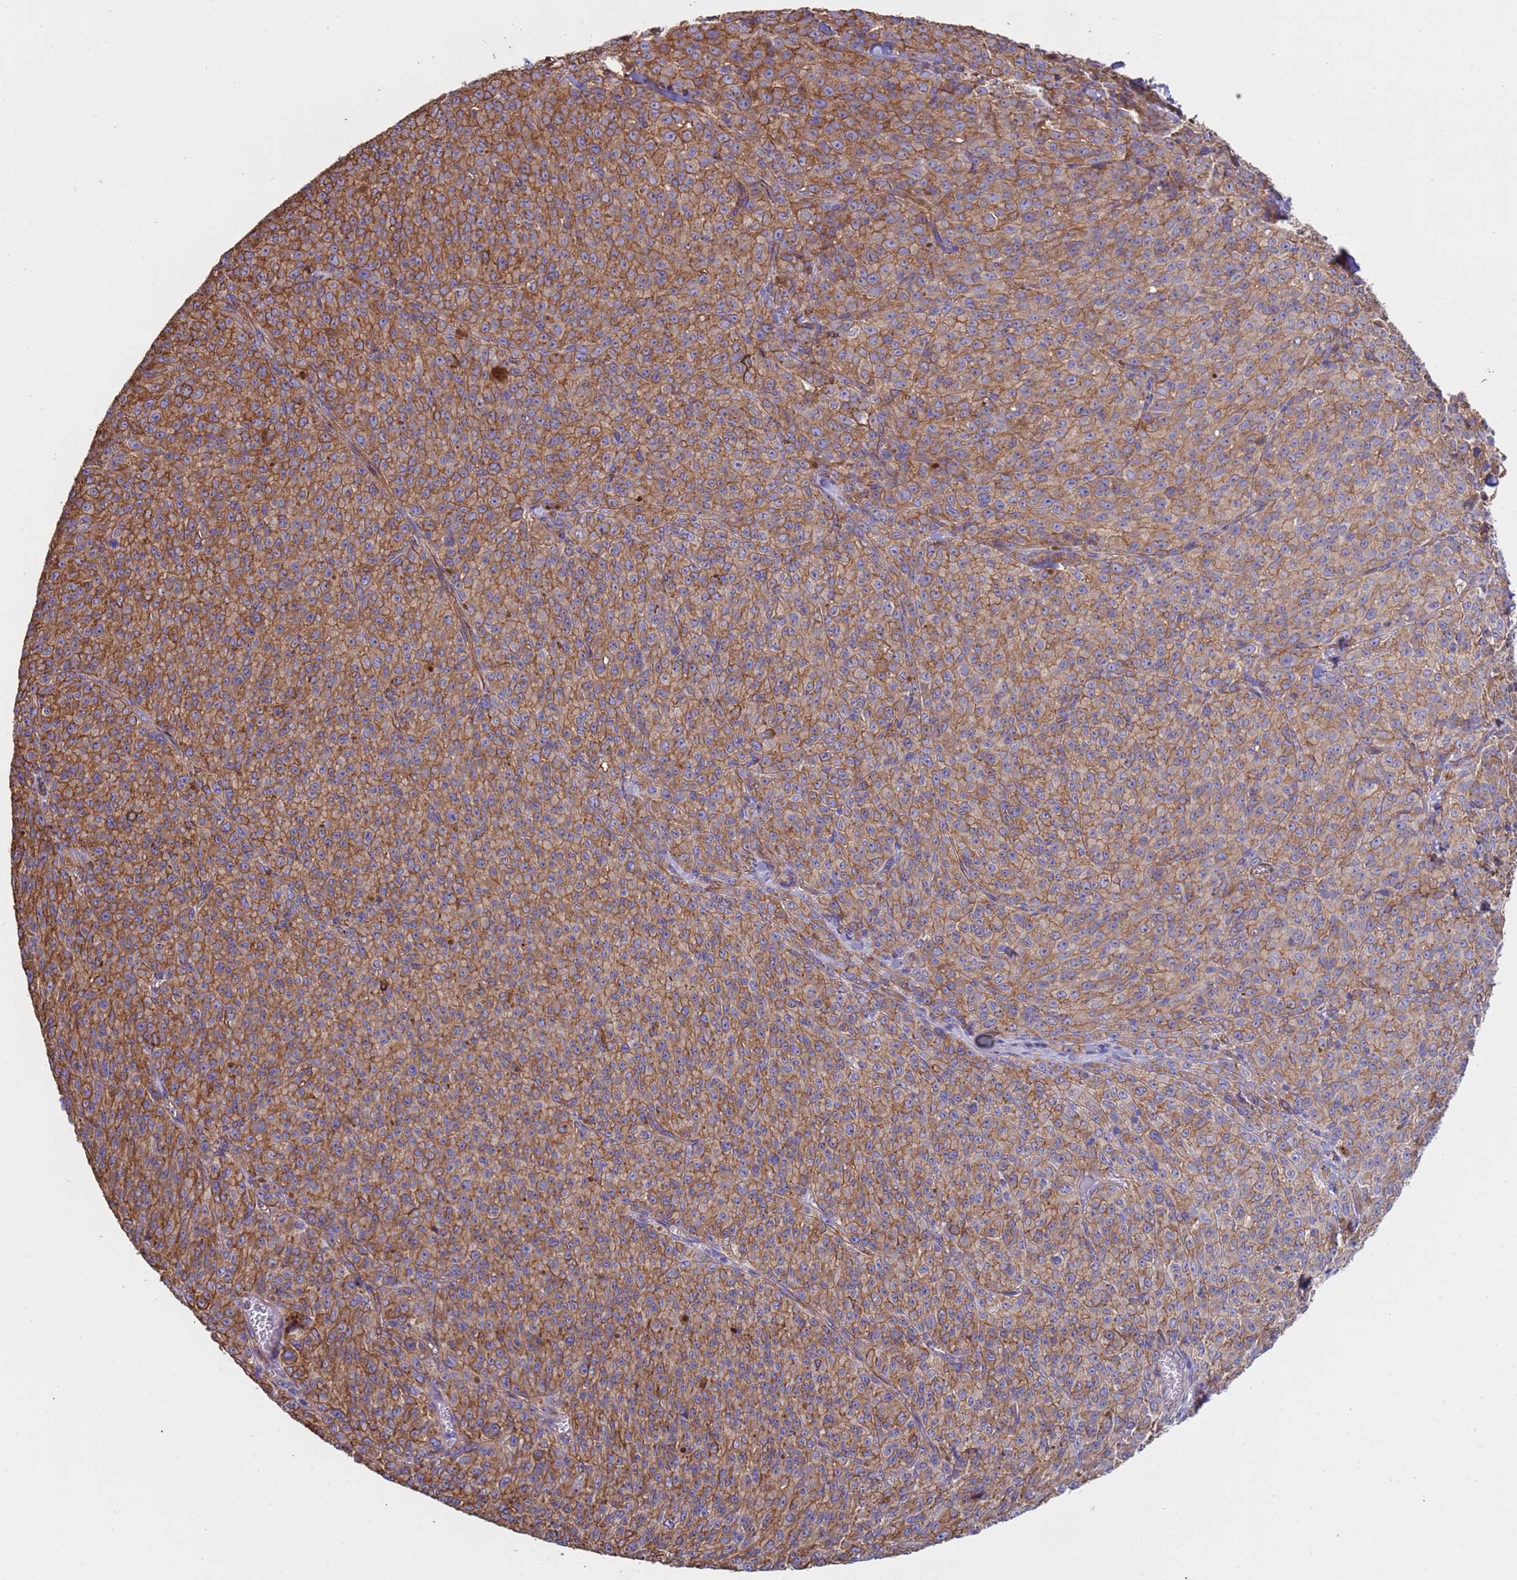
{"staining": {"intensity": "moderate", "quantity": ">75%", "location": "cytoplasmic/membranous"}, "tissue": "melanoma", "cell_type": "Tumor cells", "image_type": "cancer", "snomed": [{"axis": "morphology", "description": "Malignant melanoma, NOS"}, {"axis": "topography", "description": "Skin"}], "caption": "A brown stain highlights moderate cytoplasmic/membranous positivity of a protein in melanoma tumor cells. Using DAB (brown) and hematoxylin (blue) stains, captured at high magnification using brightfield microscopy.", "gene": "ZNF248", "patient": {"sex": "female", "age": 52}}